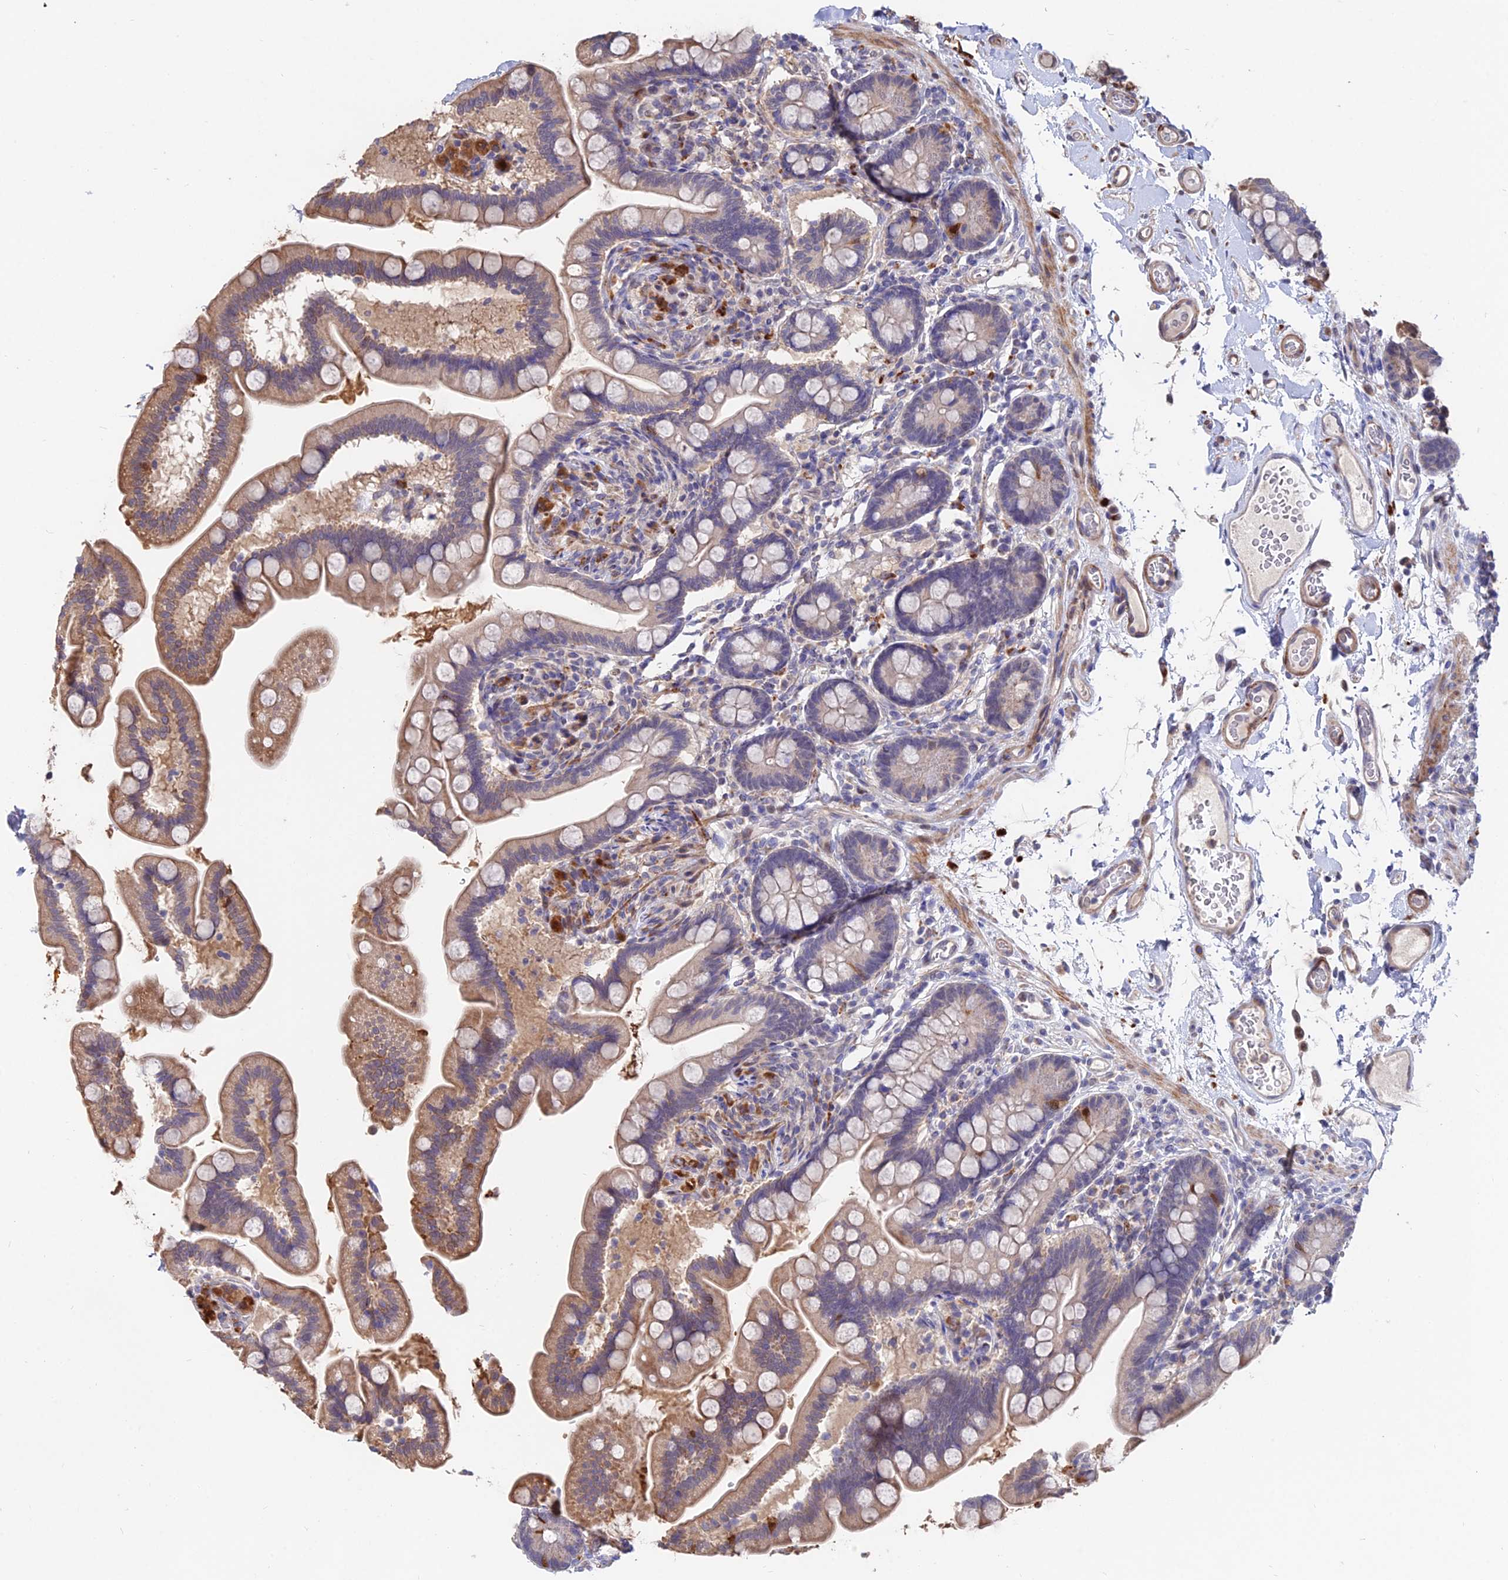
{"staining": {"intensity": "moderate", "quantity": "25%-75%", "location": "cytoplasmic/membranous"}, "tissue": "small intestine", "cell_type": "Glandular cells", "image_type": "normal", "snomed": [{"axis": "morphology", "description": "Normal tissue, NOS"}, {"axis": "topography", "description": "Small intestine"}], "caption": "Small intestine stained with IHC exhibits moderate cytoplasmic/membranous staining in about 25%-75% of glandular cells.", "gene": "ACTR5", "patient": {"sex": "female", "age": 64}}